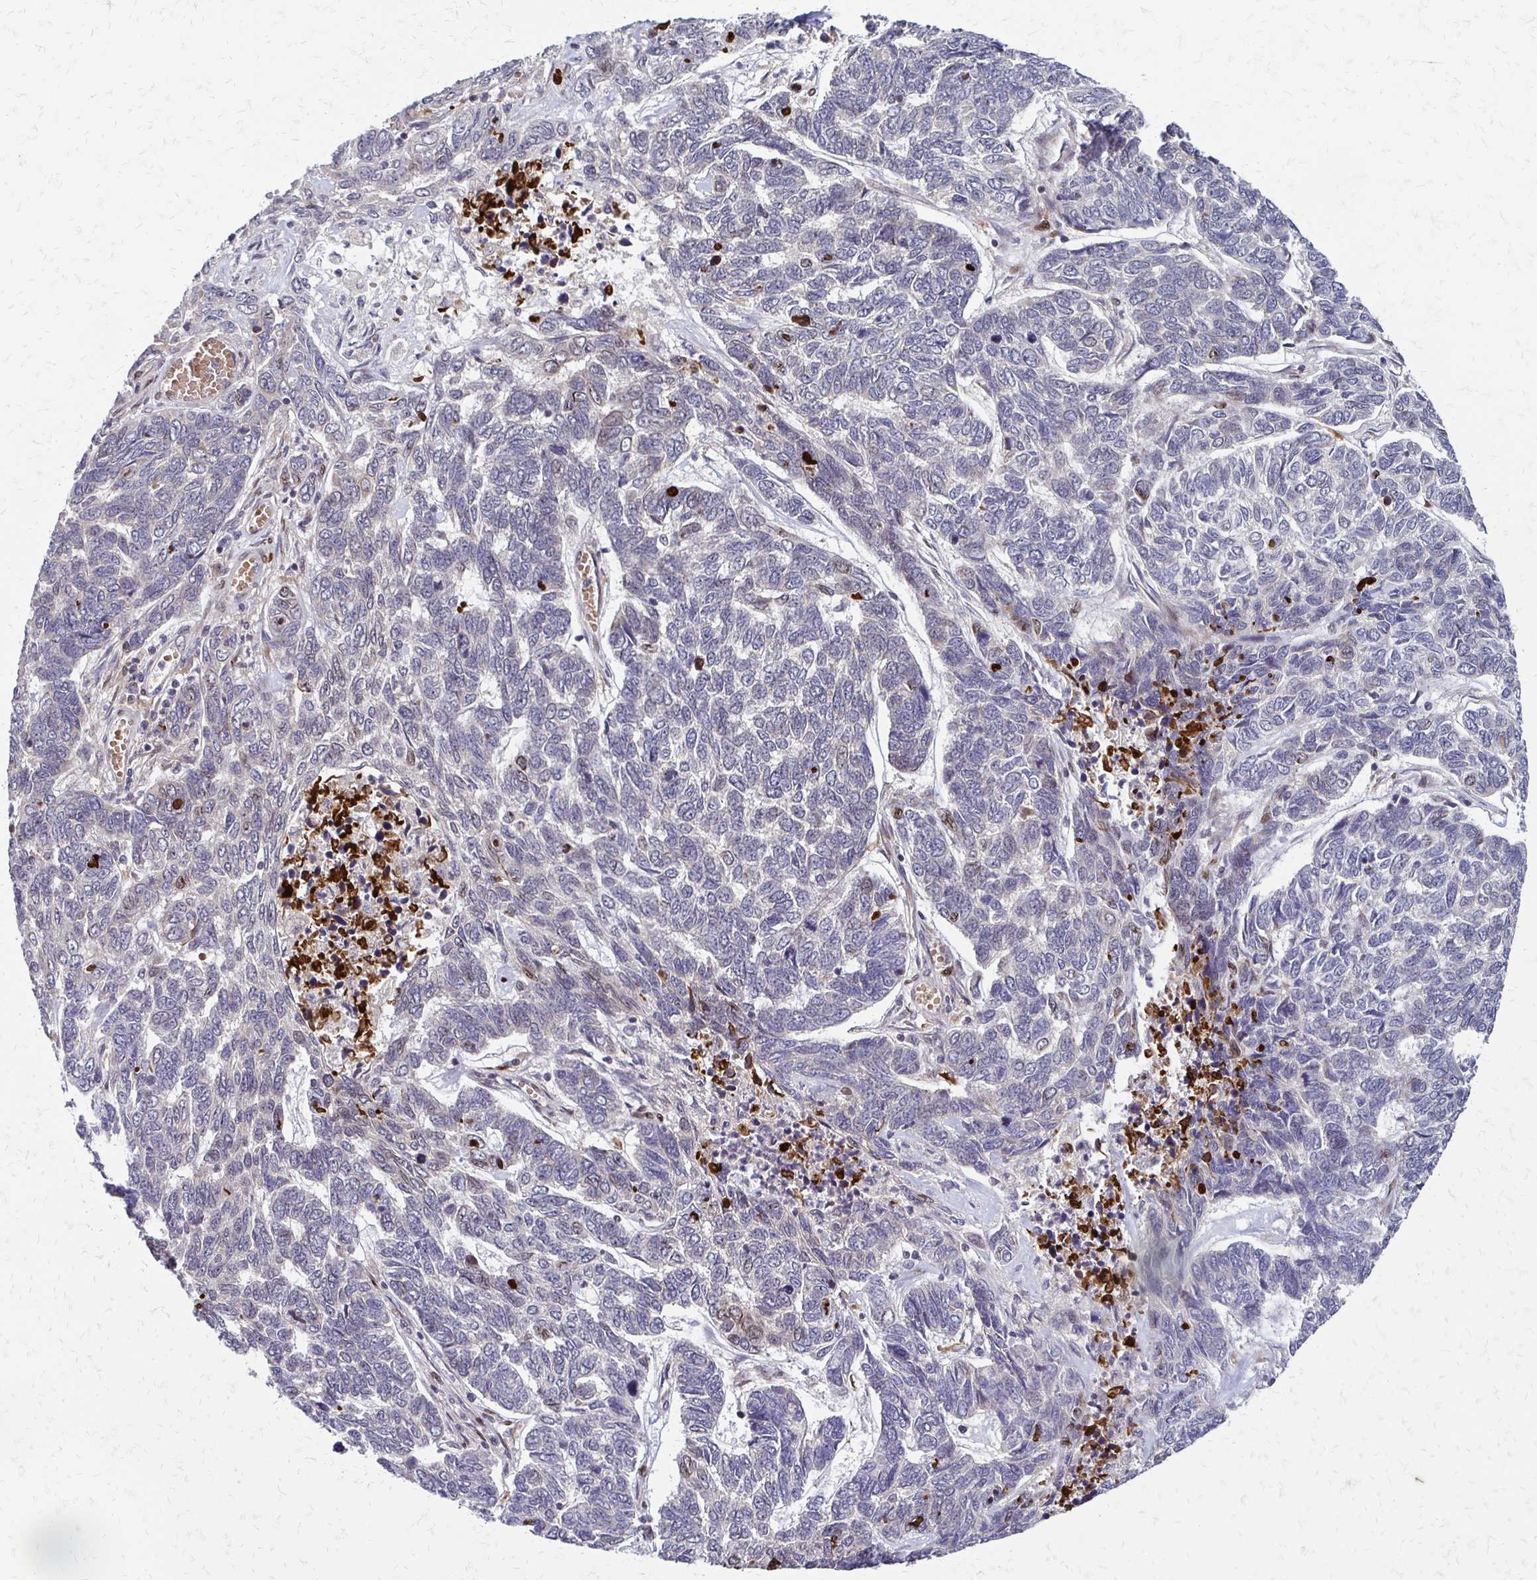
{"staining": {"intensity": "negative", "quantity": "none", "location": "none"}, "tissue": "skin cancer", "cell_type": "Tumor cells", "image_type": "cancer", "snomed": [{"axis": "morphology", "description": "Basal cell carcinoma"}, {"axis": "topography", "description": "Skin"}], "caption": "Human skin cancer stained for a protein using immunohistochemistry (IHC) displays no expression in tumor cells.", "gene": "TRIR", "patient": {"sex": "female", "age": 65}}